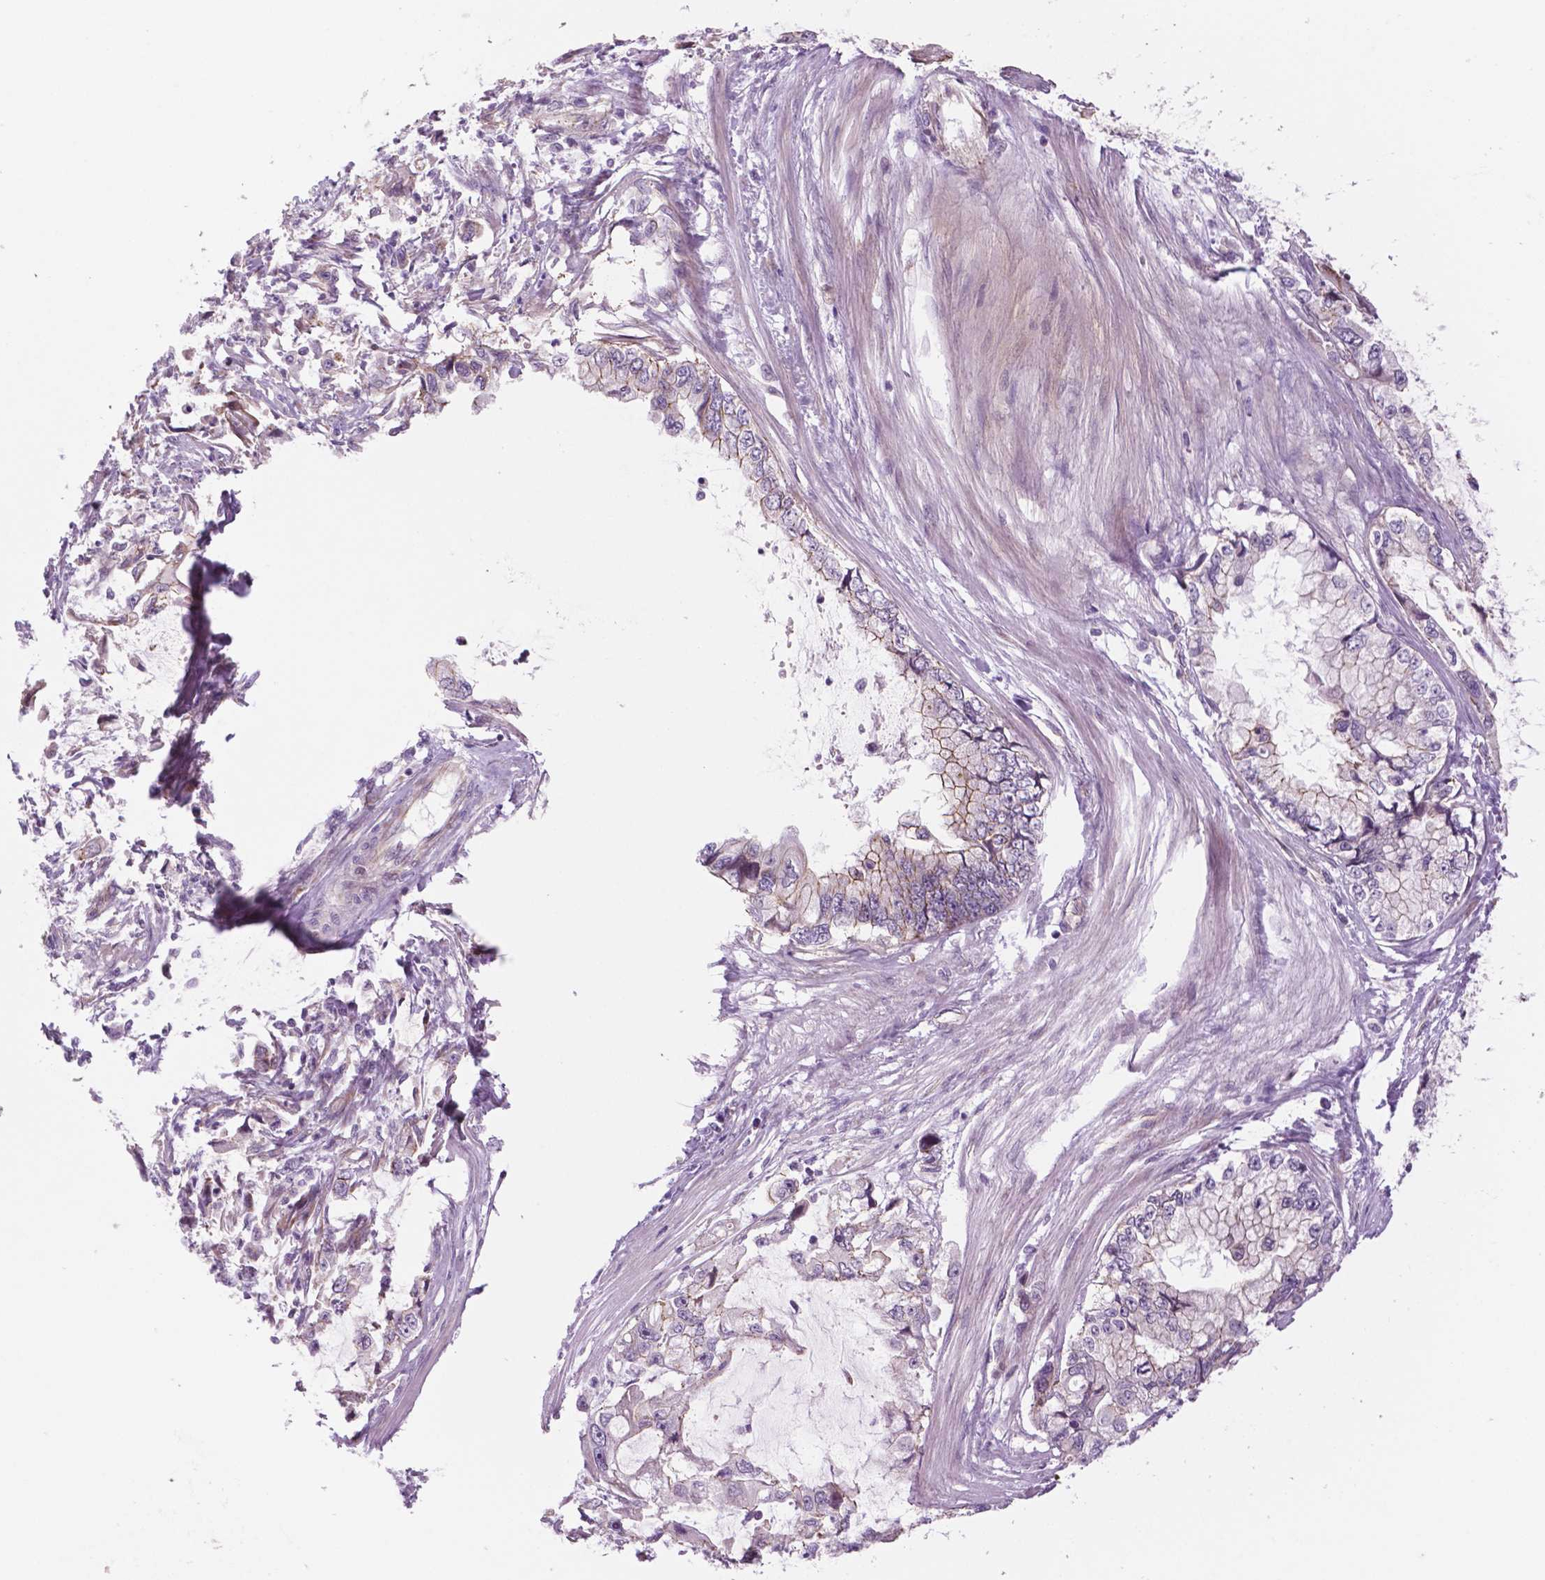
{"staining": {"intensity": "moderate", "quantity": "<25%", "location": "cytoplasmic/membranous"}, "tissue": "stomach cancer", "cell_type": "Tumor cells", "image_type": "cancer", "snomed": [{"axis": "morphology", "description": "Adenocarcinoma, NOS"}, {"axis": "topography", "description": "Pancreas"}, {"axis": "topography", "description": "Stomach, upper"}, {"axis": "topography", "description": "Stomach"}], "caption": "A histopathology image showing moderate cytoplasmic/membranous positivity in approximately <25% of tumor cells in stomach adenocarcinoma, as visualized by brown immunohistochemical staining.", "gene": "RND3", "patient": {"sex": "male", "age": 77}}